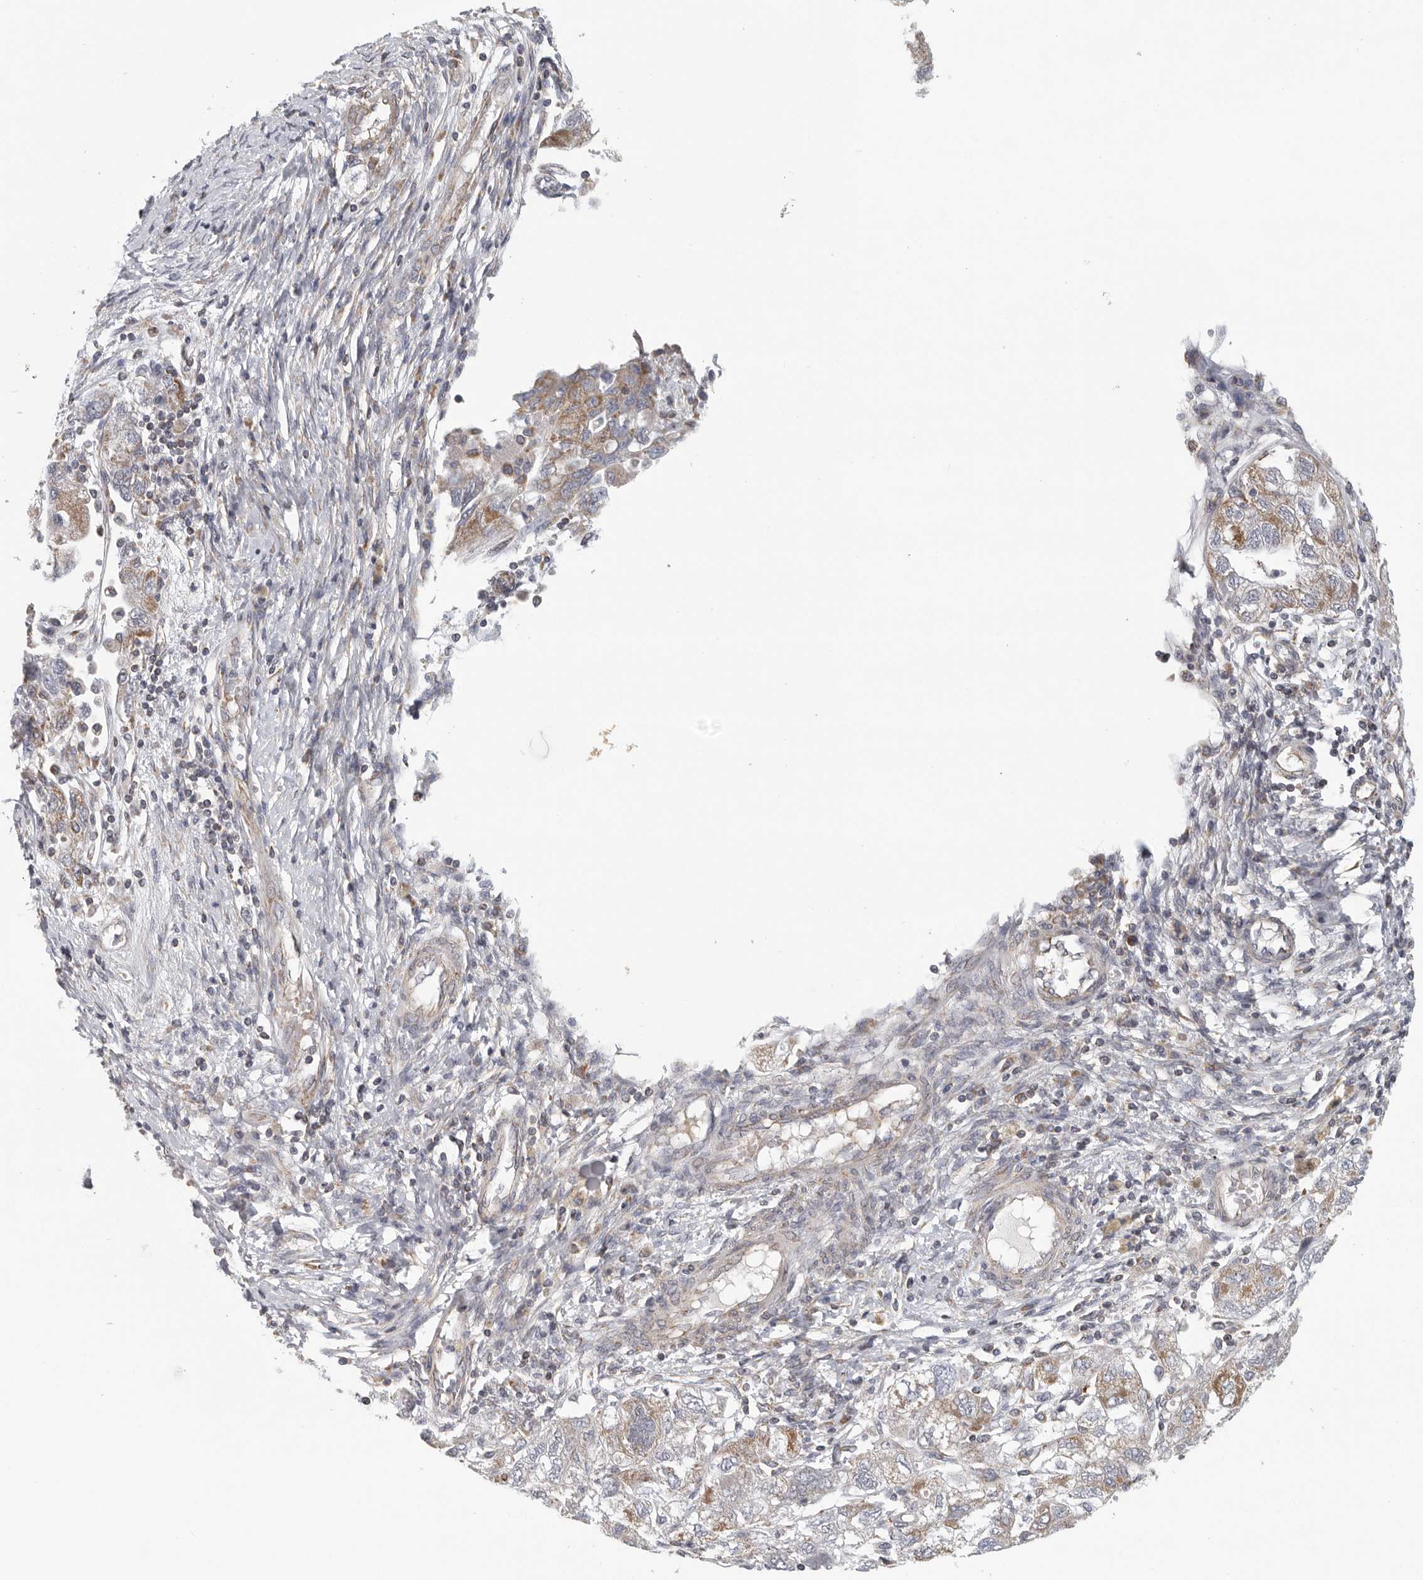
{"staining": {"intensity": "moderate", "quantity": "<25%", "location": "cytoplasmic/membranous"}, "tissue": "ovarian cancer", "cell_type": "Tumor cells", "image_type": "cancer", "snomed": [{"axis": "morphology", "description": "Carcinoma, NOS"}, {"axis": "morphology", "description": "Cystadenocarcinoma, serous, NOS"}, {"axis": "topography", "description": "Ovary"}], "caption": "Human ovarian serous cystadenocarcinoma stained for a protein (brown) displays moderate cytoplasmic/membranous positive positivity in about <25% of tumor cells.", "gene": "FKBP8", "patient": {"sex": "female", "age": 69}}